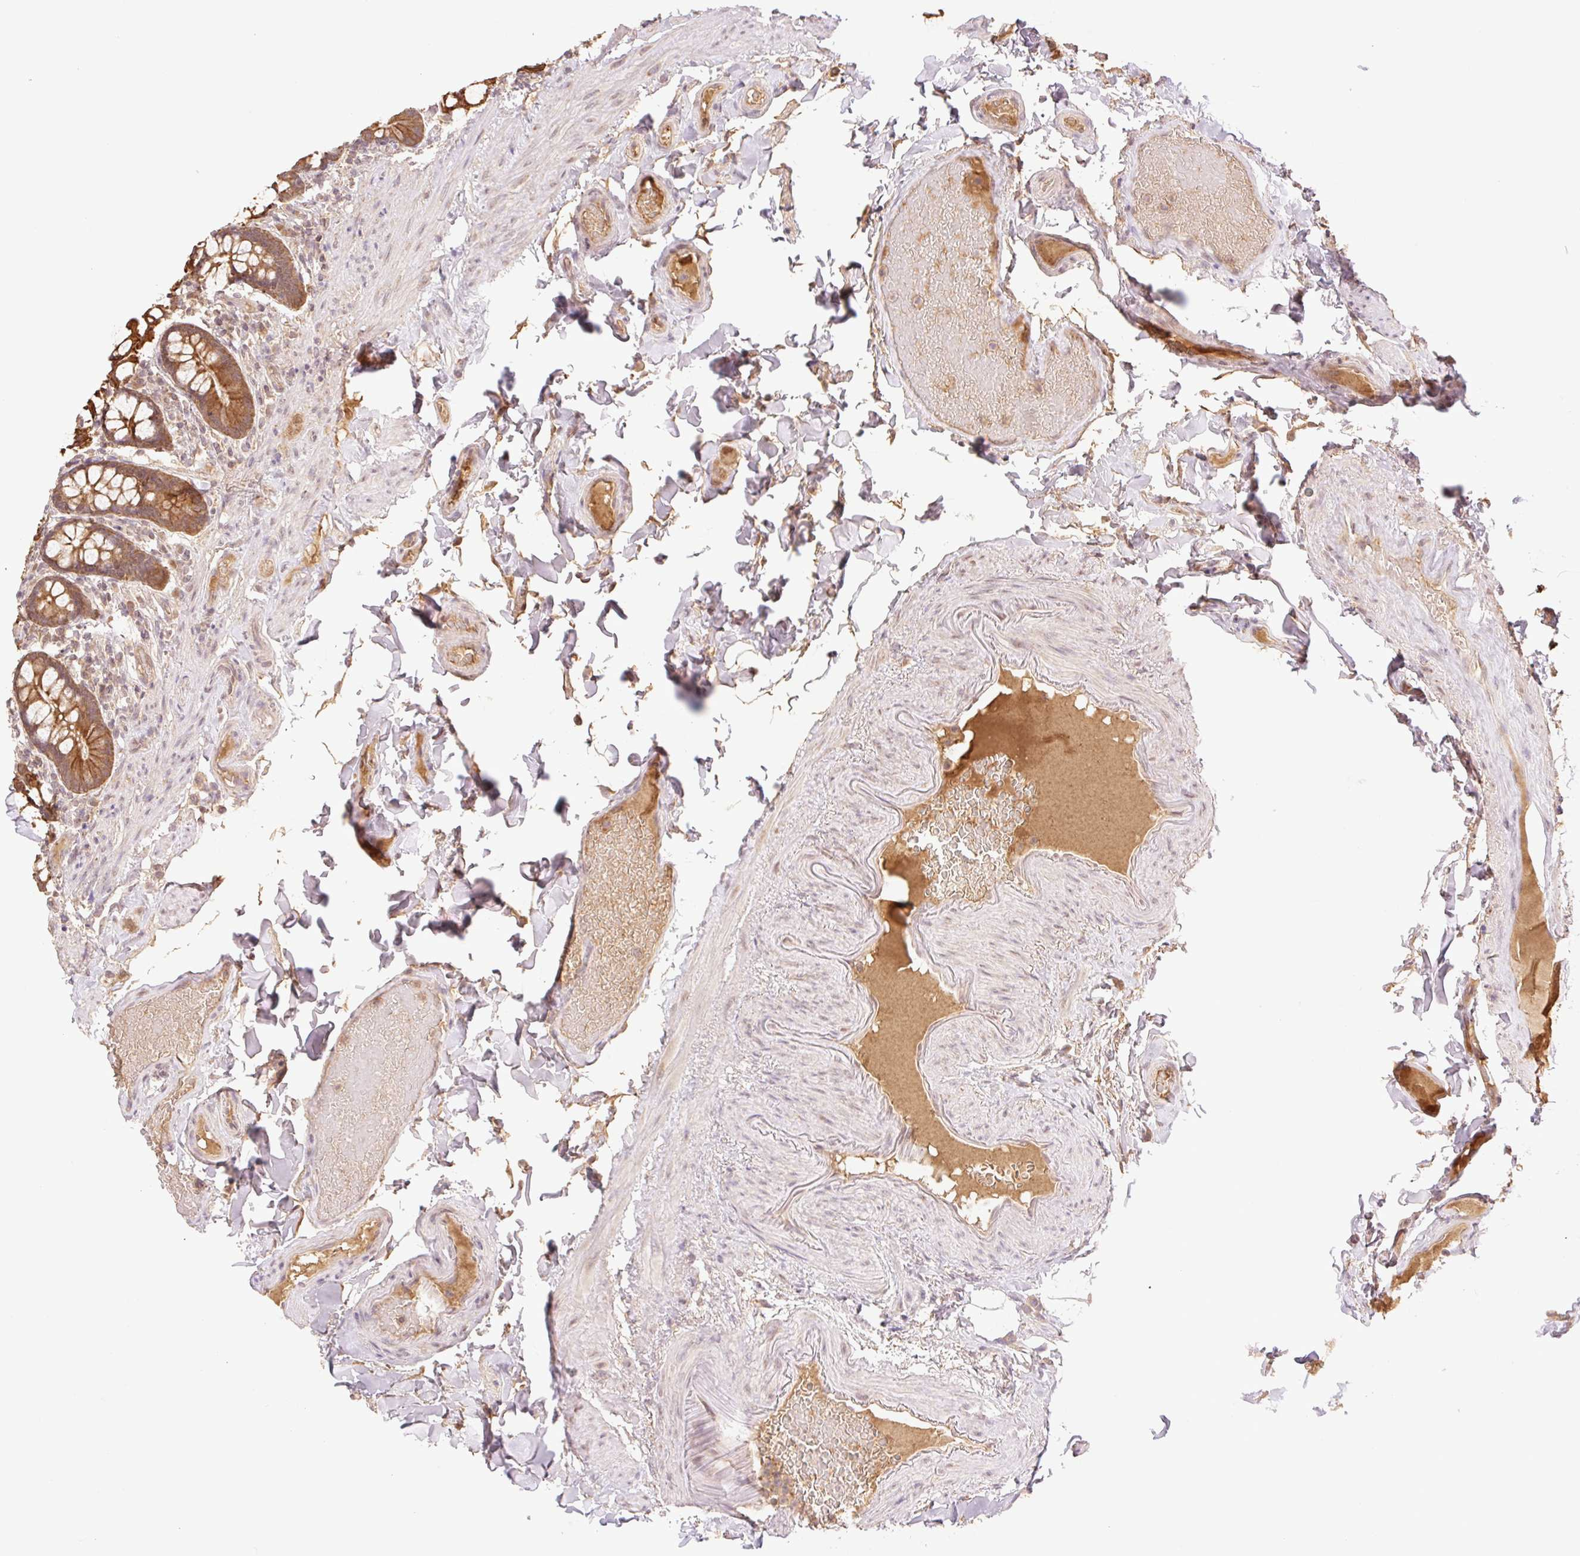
{"staining": {"intensity": "strong", "quantity": ">75%", "location": "cytoplasmic/membranous"}, "tissue": "small intestine", "cell_type": "Glandular cells", "image_type": "normal", "snomed": [{"axis": "morphology", "description": "Normal tissue, NOS"}, {"axis": "topography", "description": "Small intestine"}], "caption": "Immunohistochemistry (IHC) histopathology image of unremarkable small intestine stained for a protein (brown), which shows high levels of strong cytoplasmic/membranous expression in about >75% of glandular cells.", "gene": "YJU2B", "patient": {"sex": "male", "age": 70}}